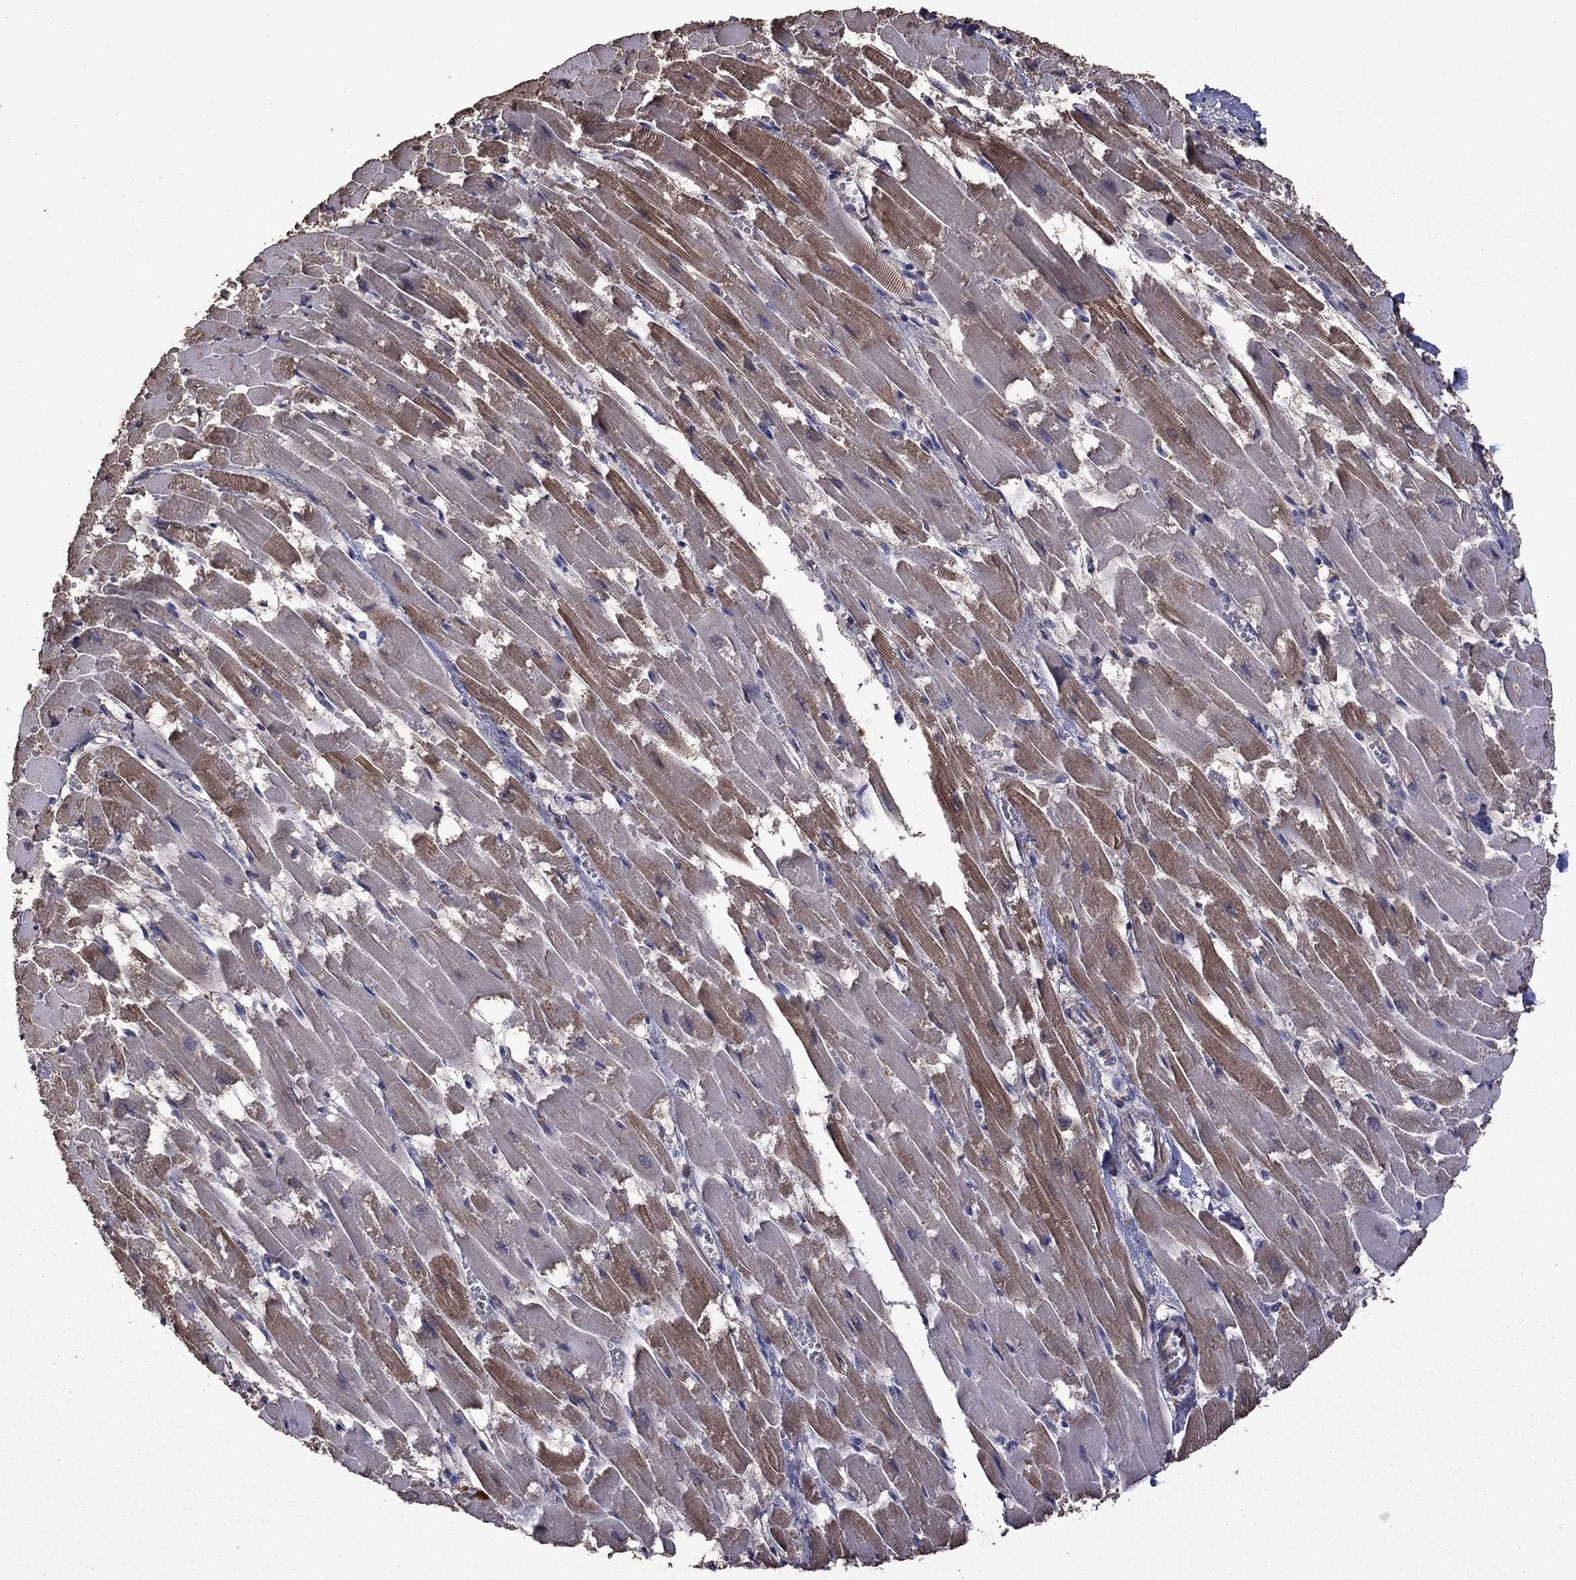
{"staining": {"intensity": "moderate", "quantity": "25%-75%", "location": "cytoplasmic/membranous"}, "tissue": "heart muscle", "cell_type": "Cardiomyocytes", "image_type": "normal", "snomed": [{"axis": "morphology", "description": "Normal tissue, NOS"}, {"axis": "topography", "description": "Heart"}], "caption": "Cardiomyocytes reveal moderate cytoplasmic/membranous positivity in approximately 25%-75% of cells in benign heart muscle. The protein of interest is stained brown, and the nuclei are stained in blue (DAB IHC with brightfield microscopy, high magnification).", "gene": "SERPINA5", "patient": {"sex": "female", "age": 52}}